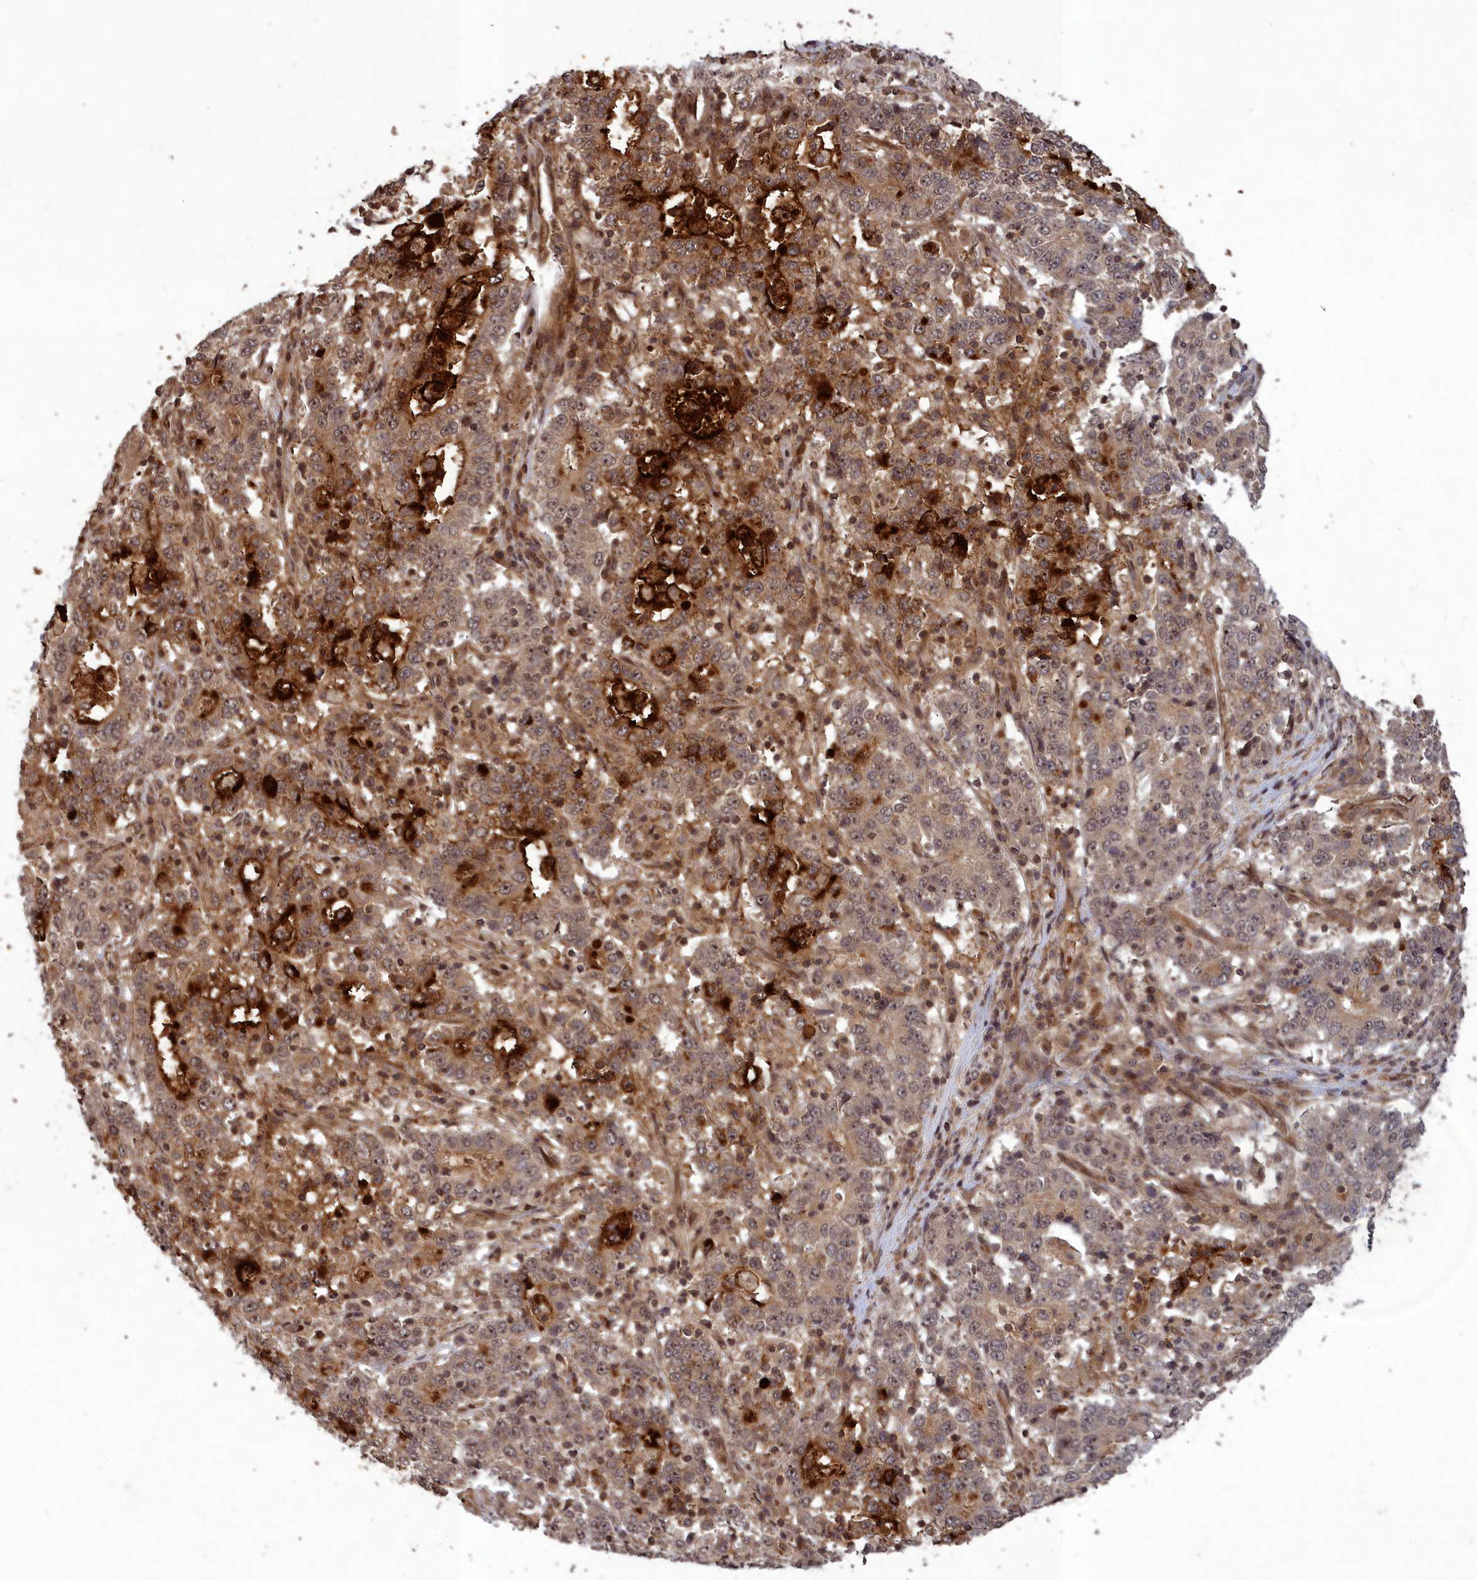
{"staining": {"intensity": "moderate", "quantity": ">75%", "location": "cytoplasmic/membranous,nuclear"}, "tissue": "stomach cancer", "cell_type": "Tumor cells", "image_type": "cancer", "snomed": [{"axis": "morphology", "description": "Adenocarcinoma, NOS"}, {"axis": "topography", "description": "Stomach"}], "caption": "Immunohistochemical staining of human stomach cancer demonstrates medium levels of moderate cytoplasmic/membranous and nuclear positivity in approximately >75% of tumor cells.", "gene": "SRMS", "patient": {"sex": "male", "age": 59}}